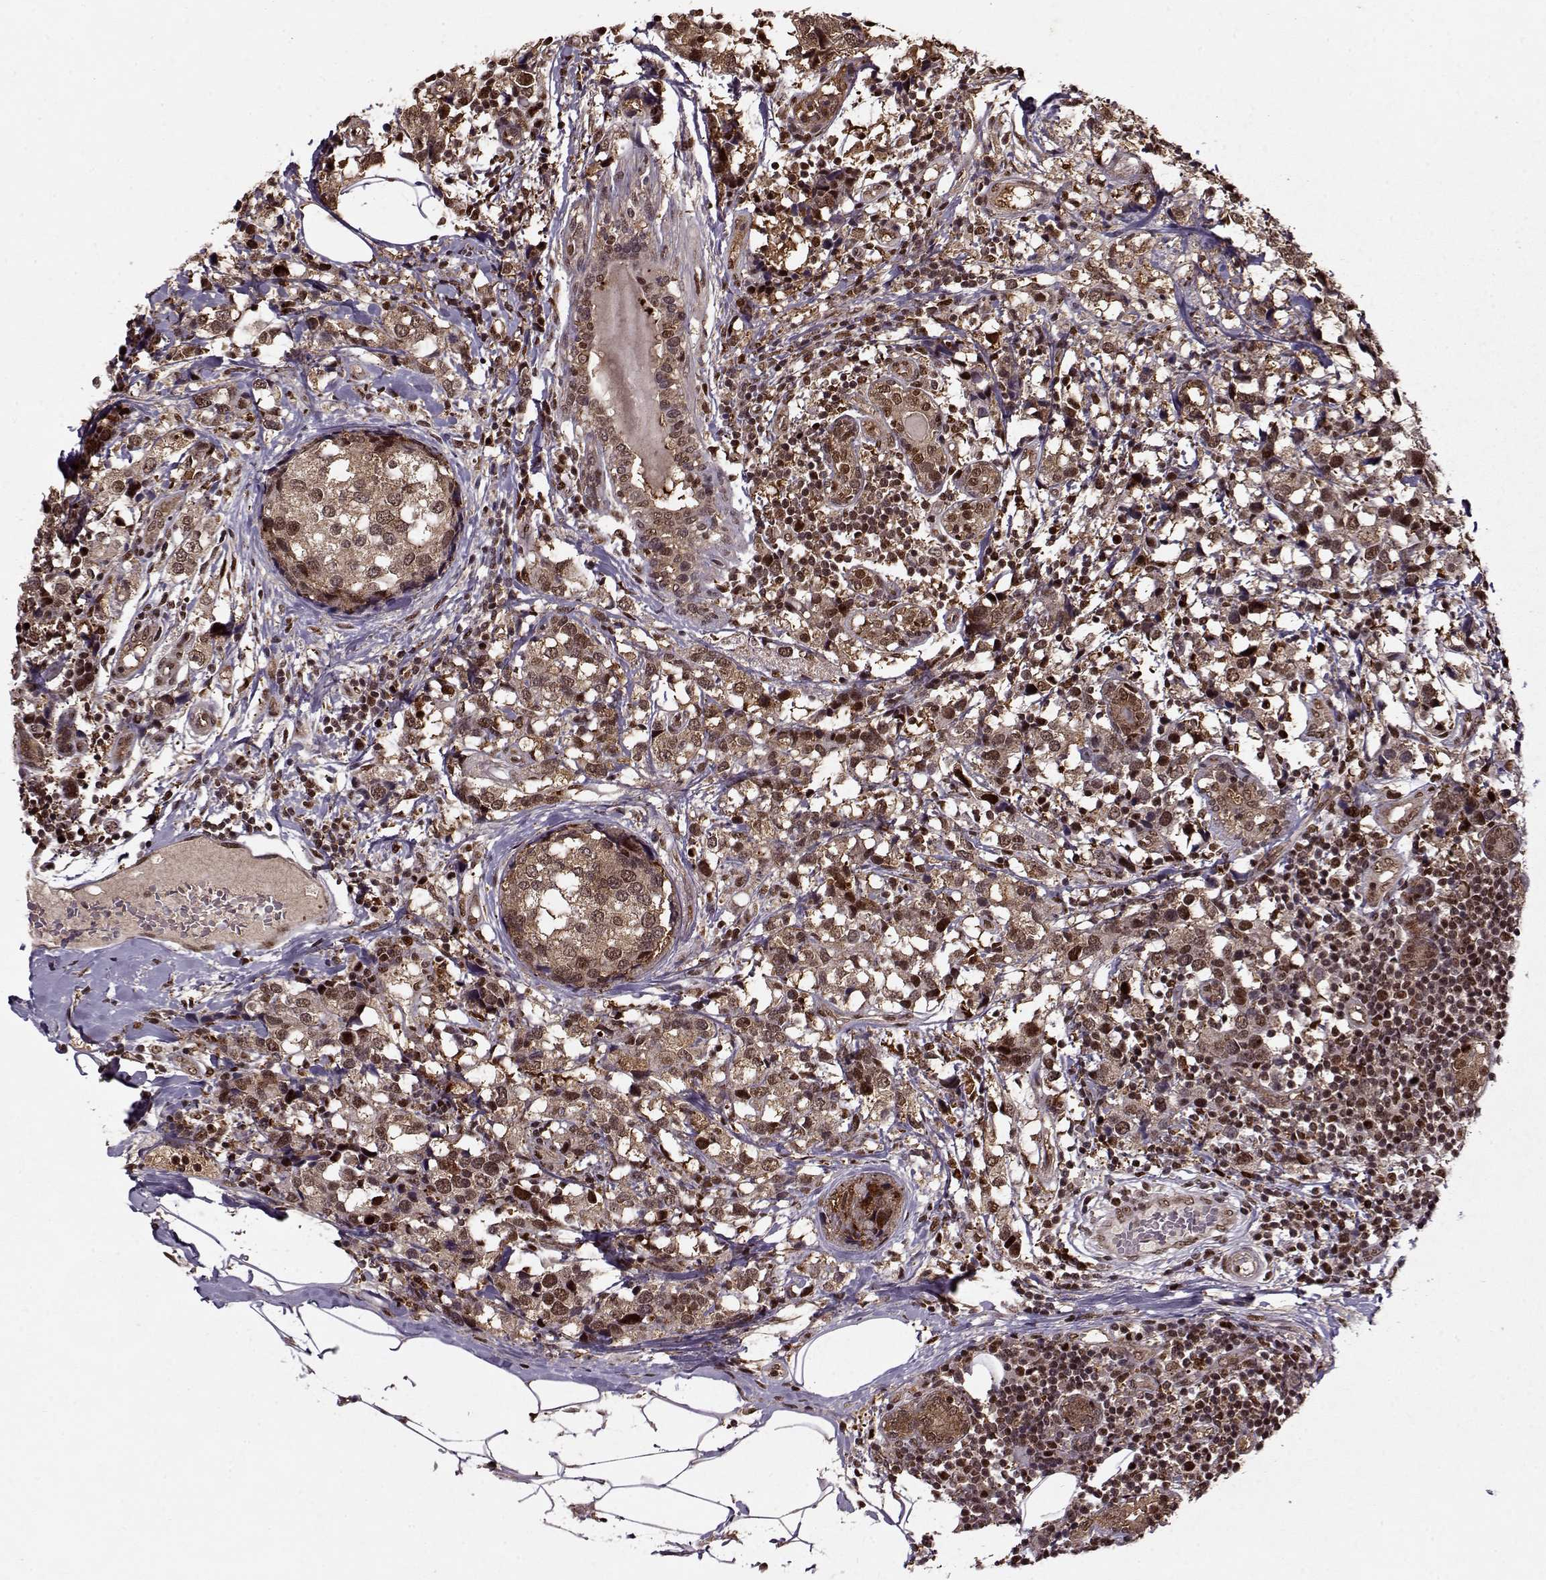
{"staining": {"intensity": "moderate", "quantity": ">75%", "location": "cytoplasmic/membranous,nuclear"}, "tissue": "breast cancer", "cell_type": "Tumor cells", "image_type": "cancer", "snomed": [{"axis": "morphology", "description": "Lobular carcinoma"}, {"axis": "topography", "description": "Breast"}], "caption": "Breast cancer tissue demonstrates moderate cytoplasmic/membranous and nuclear expression in about >75% of tumor cells, visualized by immunohistochemistry.", "gene": "PSMA7", "patient": {"sex": "female", "age": 59}}